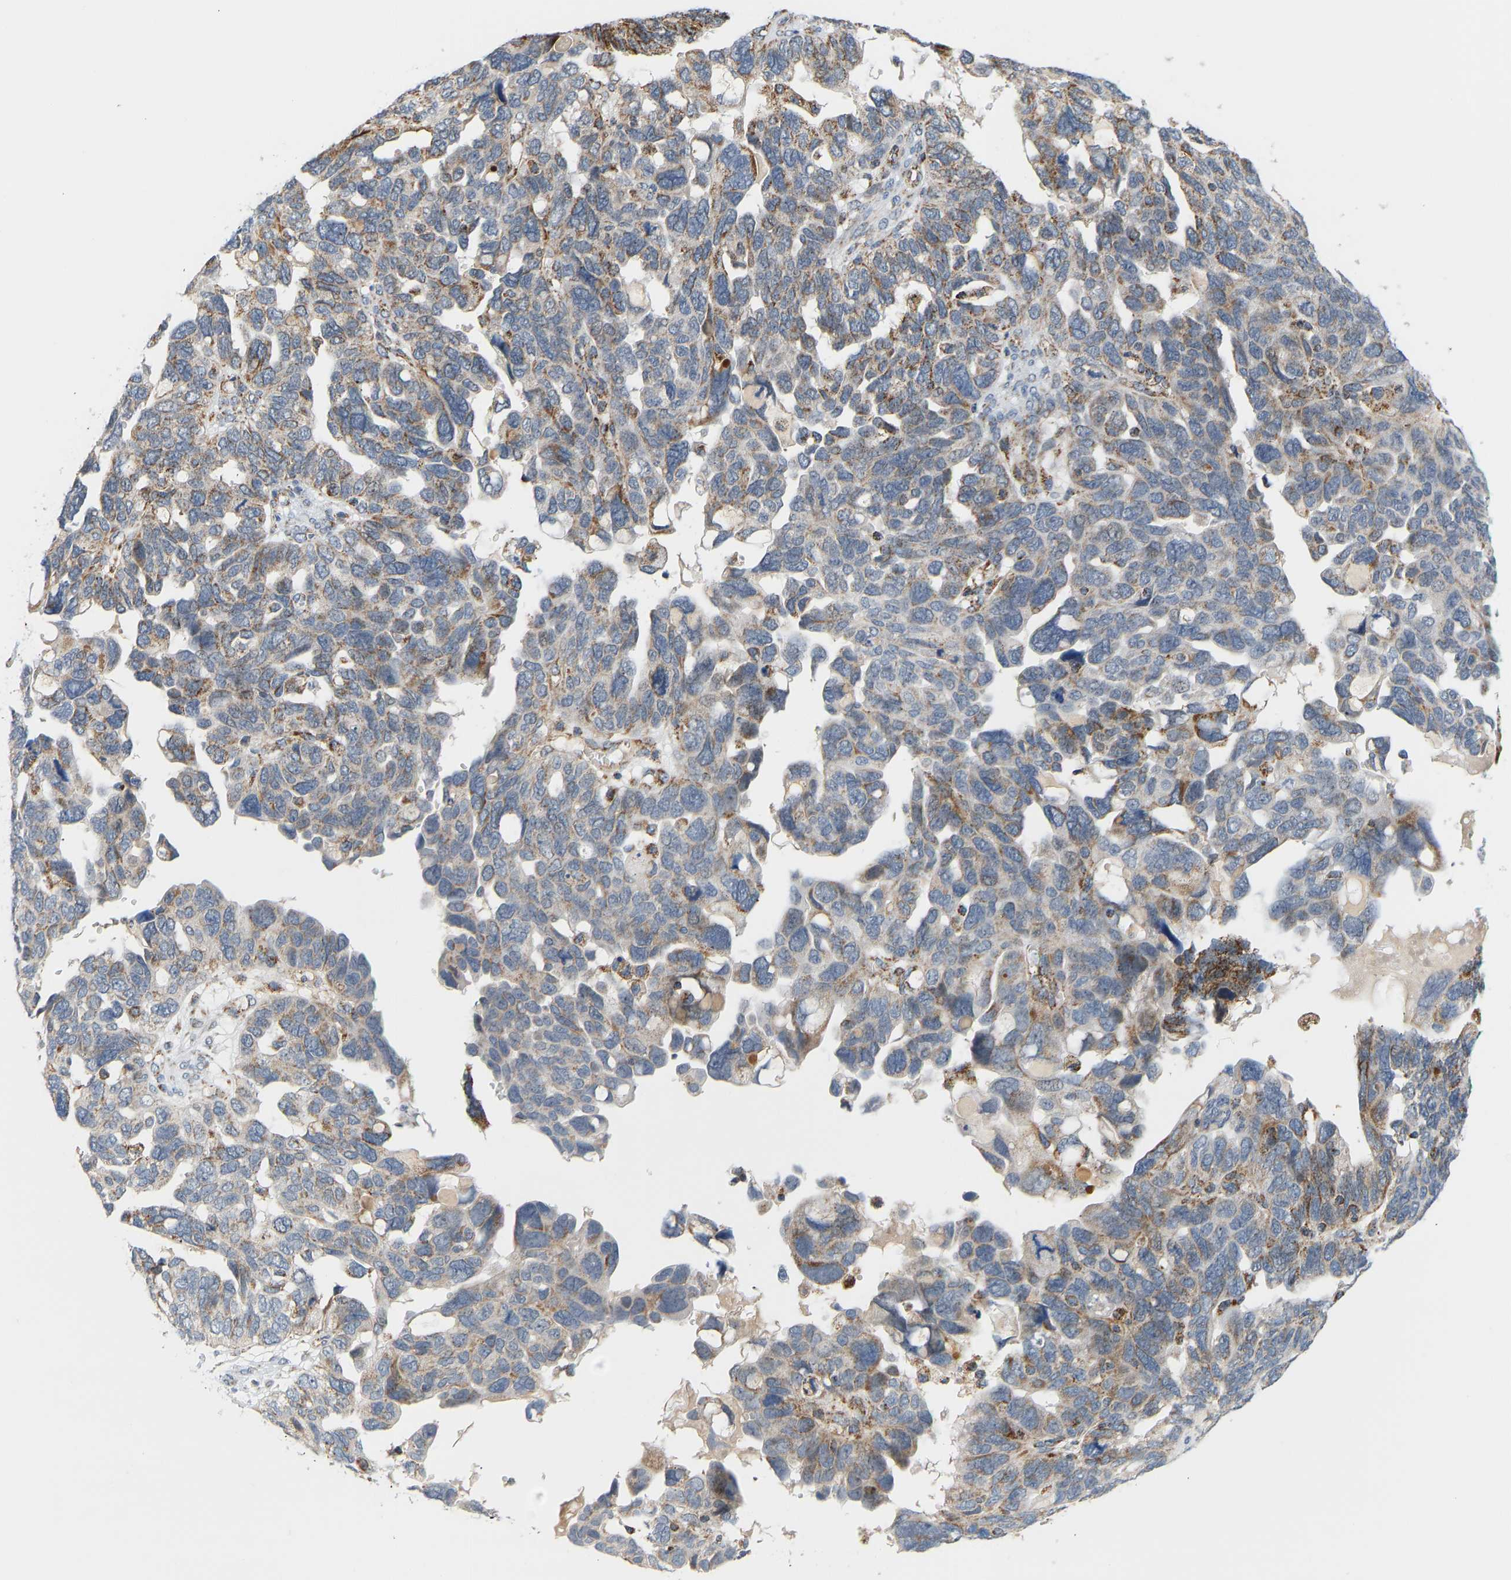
{"staining": {"intensity": "moderate", "quantity": "25%-75%", "location": "cytoplasmic/membranous"}, "tissue": "ovarian cancer", "cell_type": "Tumor cells", "image_type": "cancer", "snomed": [{"axis": "morphology", "description": "Cystadenocarcinoma, serous, NOS"}, {"axis": "topography", "description": "Ovary"}], "caption": "Ovarian serous cystadenocarcinoma stained for a protein (brown) shows moderate cytoplasmic/membranous positive expression in approximately 25%-75% of tumor cells.", "gene": "GPSM2", "patient": {"sex": "female", "age": 79}}